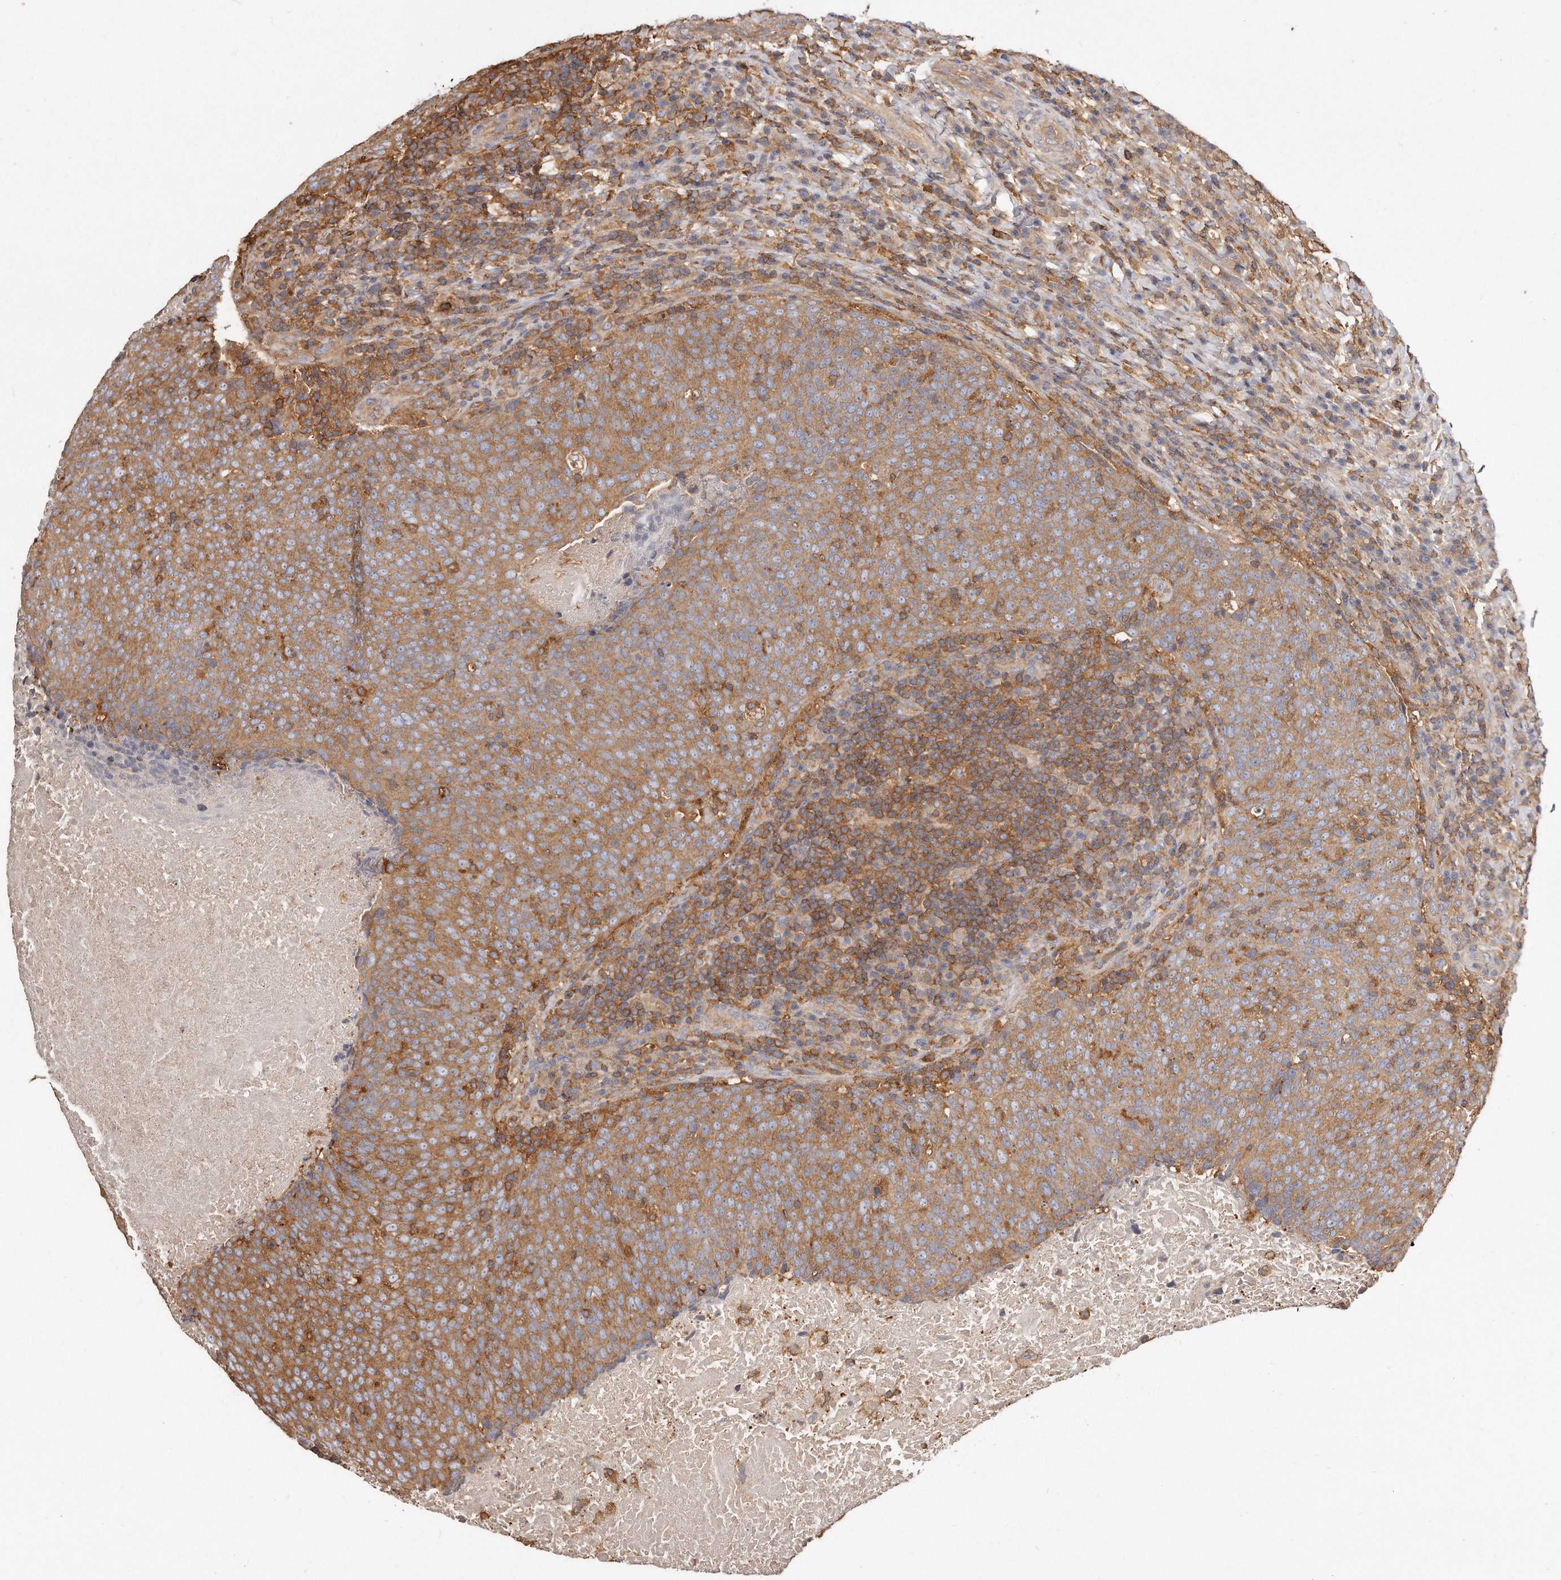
{"staining": {"intensity": "moderate", "quantity": "25%-75%", "location": "cytoplasmic/membranous"}, "tissue": "head and neck cancer", "cell_type": "Tumor cells", "image_type": "cancer", "snomed": [{"axis": "morphology", "description": "Squamous cell carcinoma, NOS"}, {"axis": "morphology", "description": "Squamous cell carcinoma, metastatic, NOS"}, {"axis": "topography", "description": "Lymph node"}, {"axis": "topography", "description": "Head-Neck"}], "caption": "Brown immunohistochemical staining in head and neck cancer (squamous cell carcinoma) demonstrates moderate cytoplasmic/membranous expression in approximately 25%-75% of tumor cells.", "gene": "CAP1", "patient": {"sex": "male", "age": 62}}